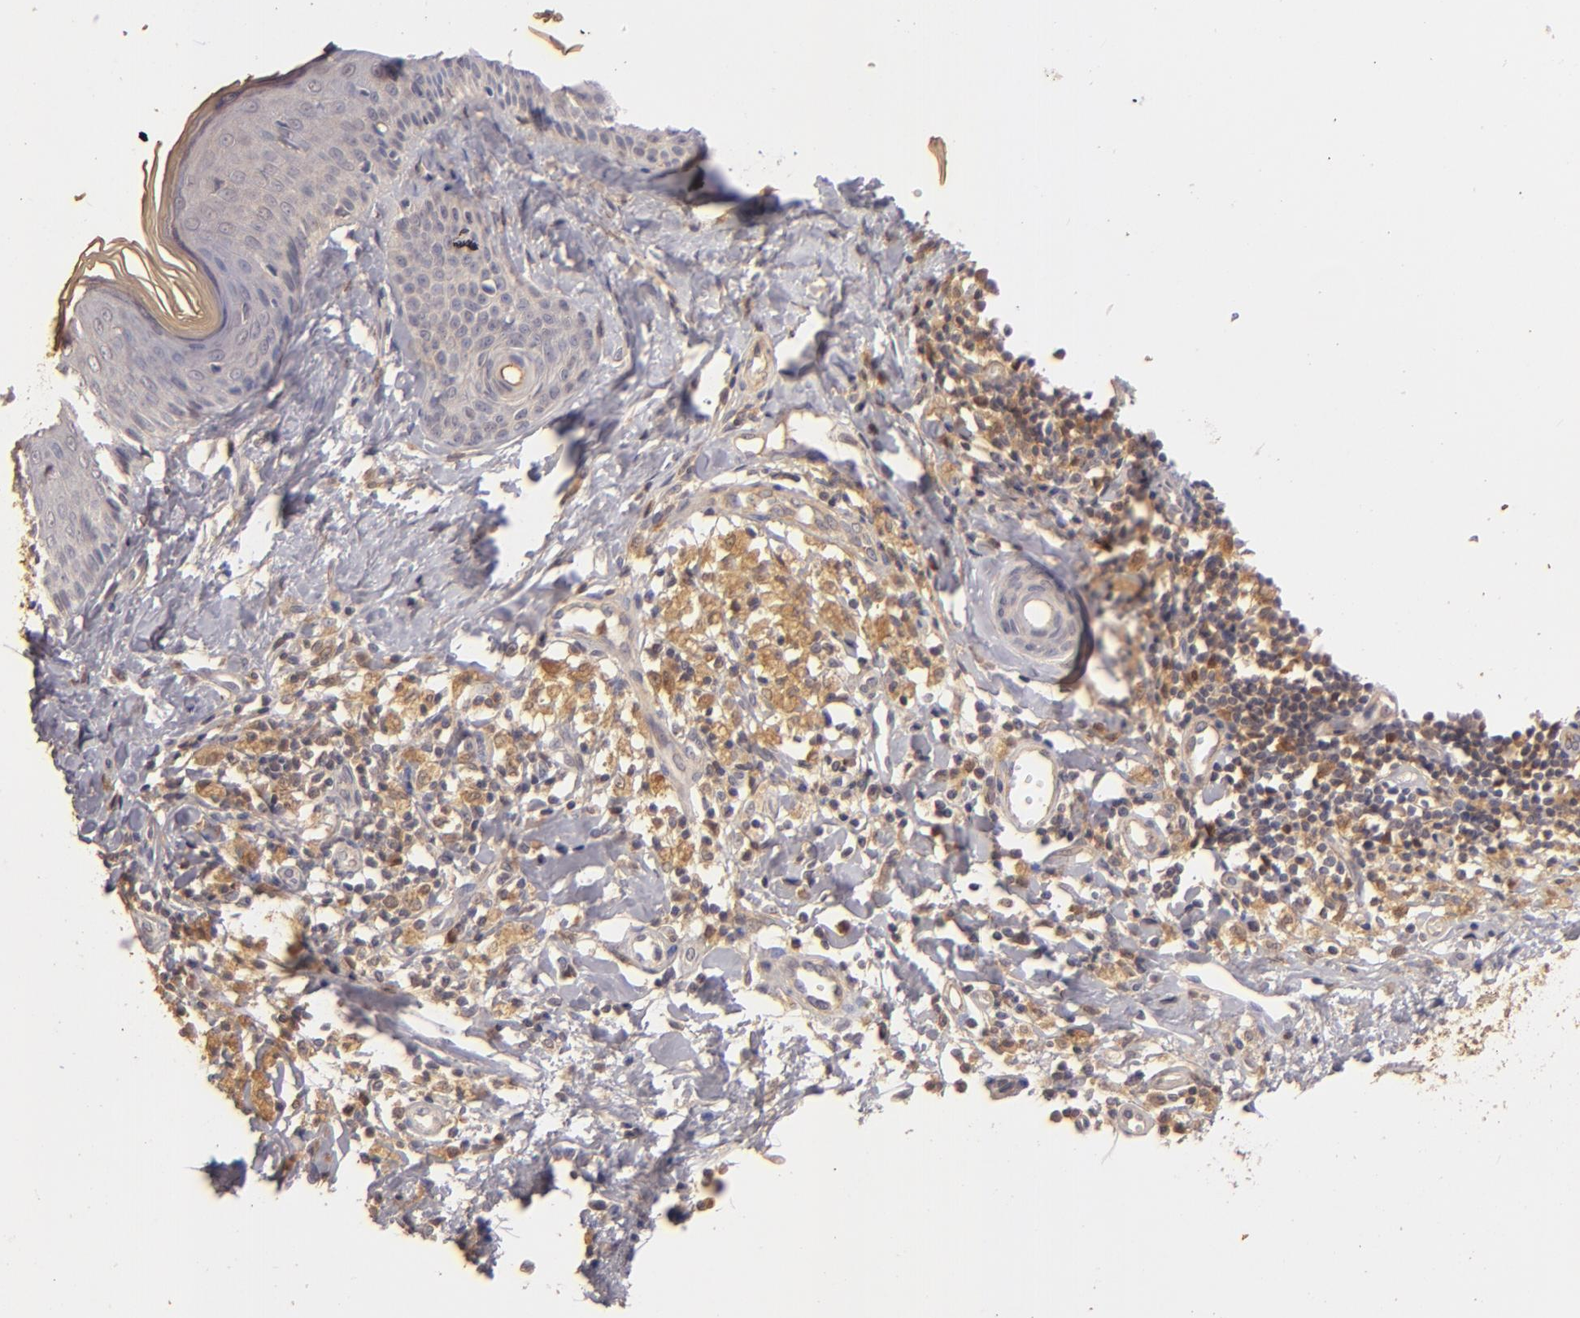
{"staining": {"intensity": "strong", "quantity": ">75%", "location": "cytoplasmic/membranous"}, "tissue": "melanoma", "cell_type": "Tumor cells", "image_type": "cancer", "snomed": [{"axis": "morphology", "description": "Malignant melanoma, NOS"}, {"axis": "topography", "description": "Skin"}], "caption": "Immunohistochemical staining of human malignant melanoma reveals strong cytoplasmic/membranous protein staining in approximately >75% of tumor cells. (Brightfield microscopy of DAB IHC at high magnification).", "gene": "PRKCD", "patient": {"sex": "male", "age": 23}}